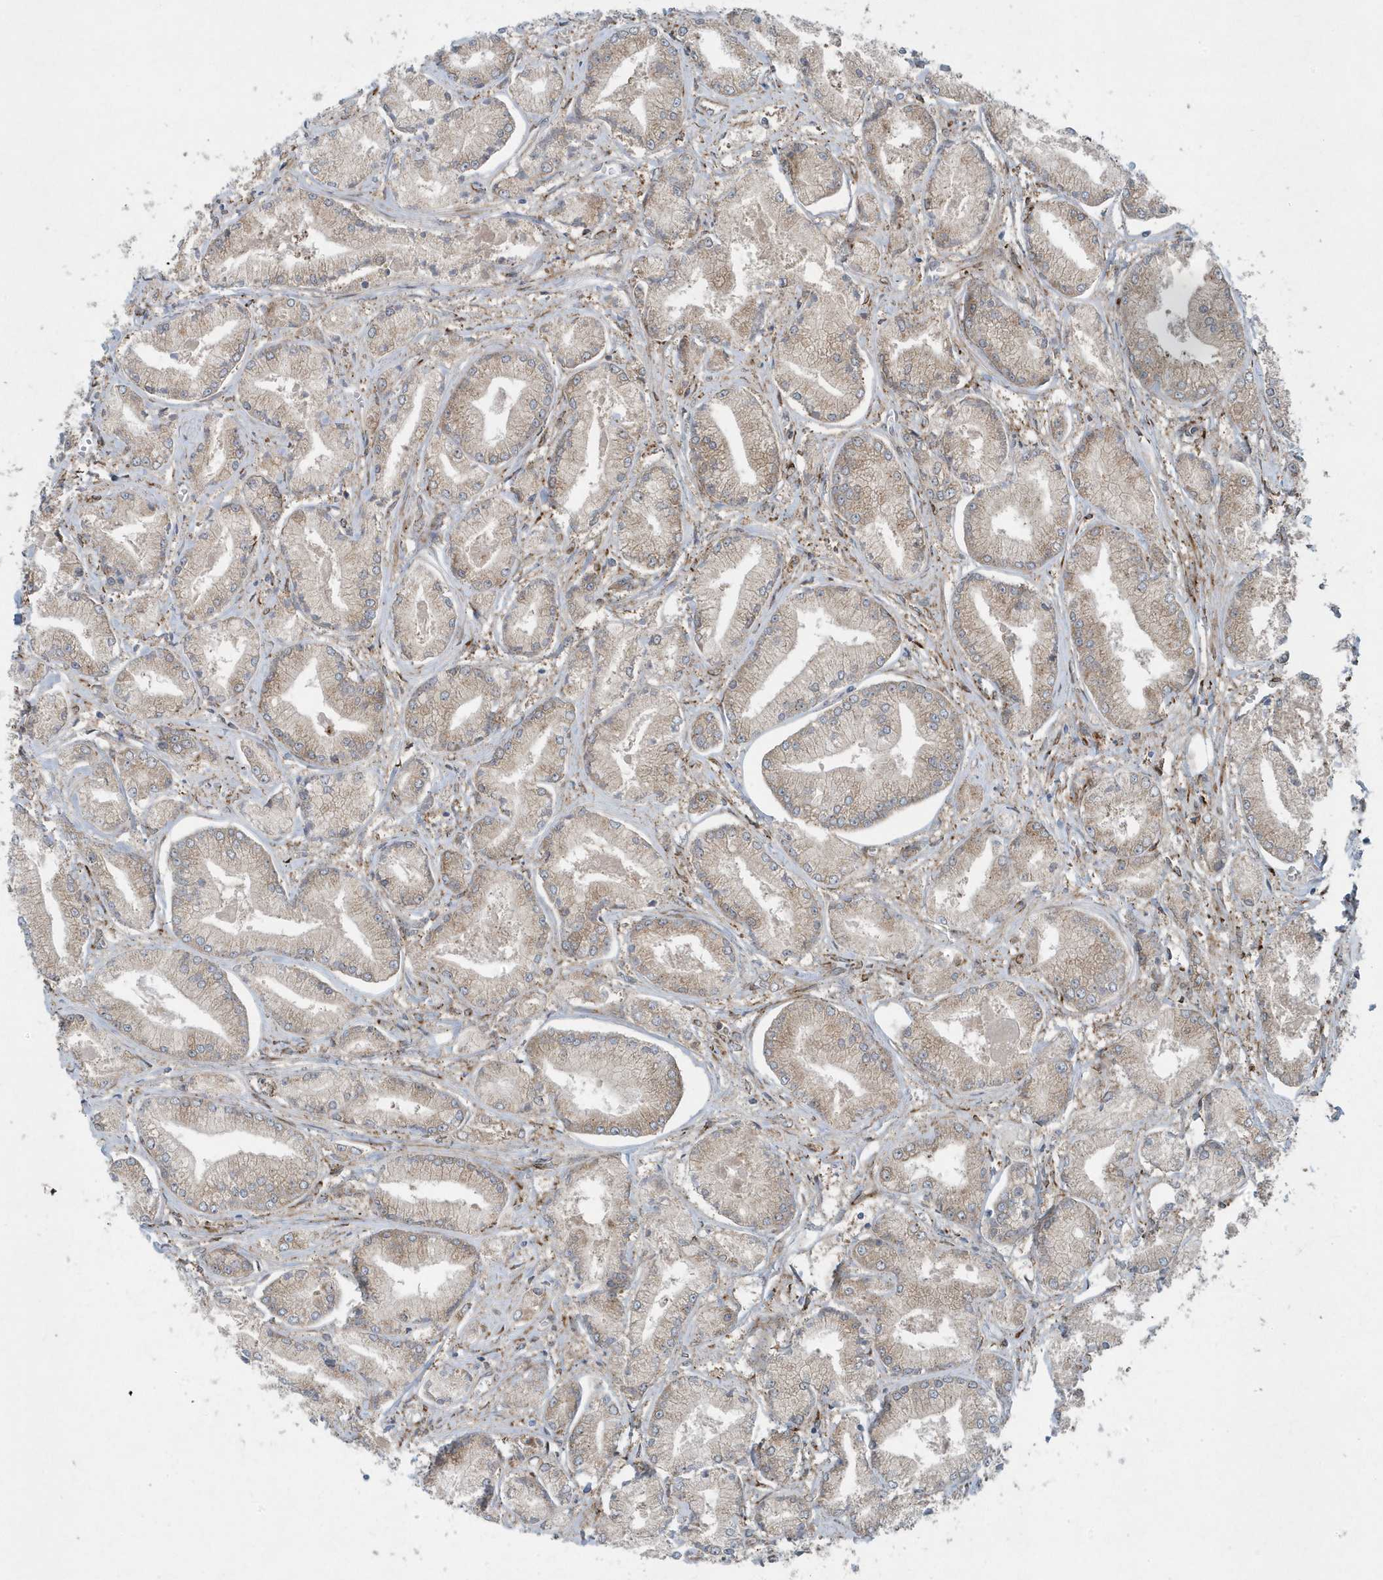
{"staining": {"intensity": "weak", "quantity": "25%-75%", "location": "cytoplasmic/membranous"}, "tissue": "prostate cancer", "cell_type": "Tumor cells", "image_type": "cancer", "snomed": [{"axis": "morphology", "description": "Adenocarcinoma, Low grade"}, {"axis": "topography", "description": "Prostate"}], "caption": "Immunohistochemistry (IHC) photomicrograph of neoplastic tissue: prostate cancer stained using immunohistochemistry (IHC) exhibits low levels of weak protein expression localized specifically in the cytoplasmic/membranous of tumor cells, appearing as a cytoplasmic/membranous brown color.", "gene": "FAM98A", "patient": {"sex": "male", "age": 60}}